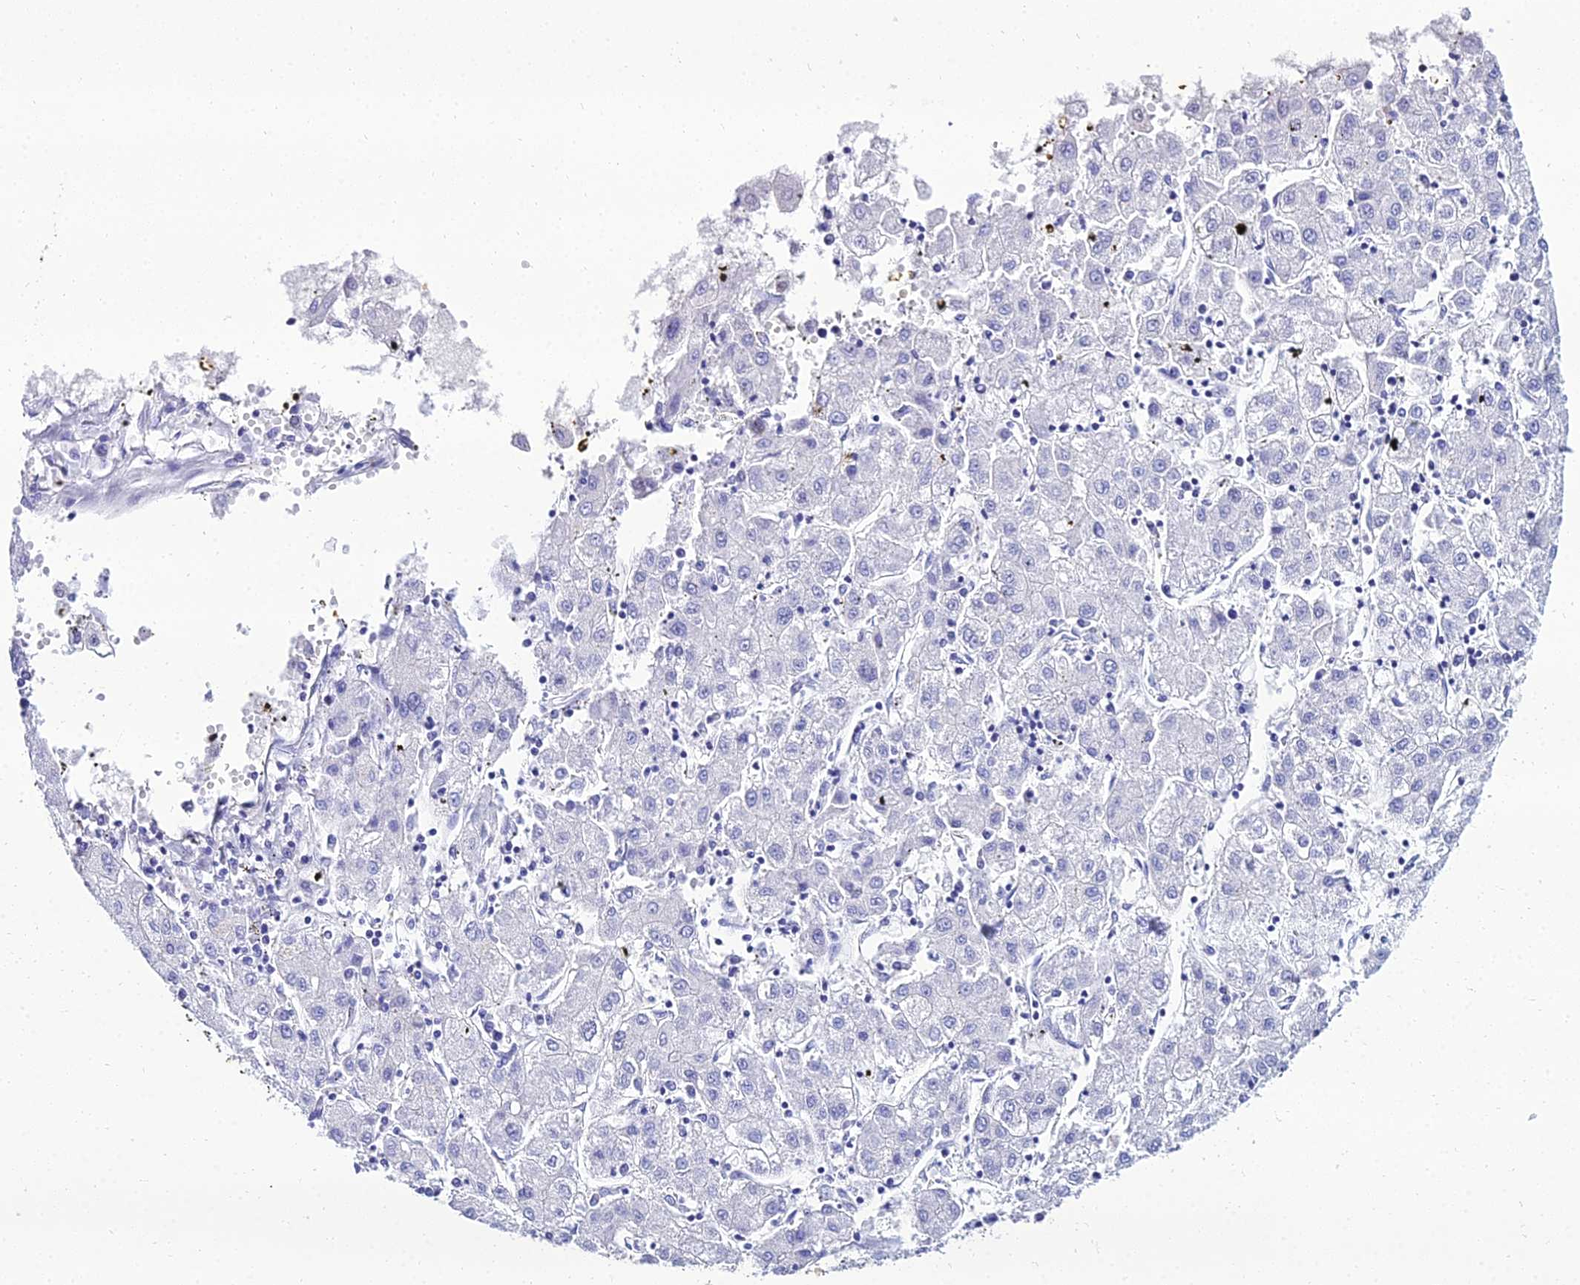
{"staining": {"intensity": "negative", "quantity": "none", "location": "none"}, "tissue": "liver cancer", "cell_type": "Tumor cells", "image_type": "cancer", "snomed": [{"axis": "morphology", "description": "Carcinoma, Hepatocellular, NOS"}, {"axis": "topography", "description": "Liver"}], "caption": "Histopathology image shows no significant protein staining in tumor cells of liver cancer (hepatocellular carcinoma).", "gene": "PPP4R2", "patient": {"sex": "male", "age": 72}}